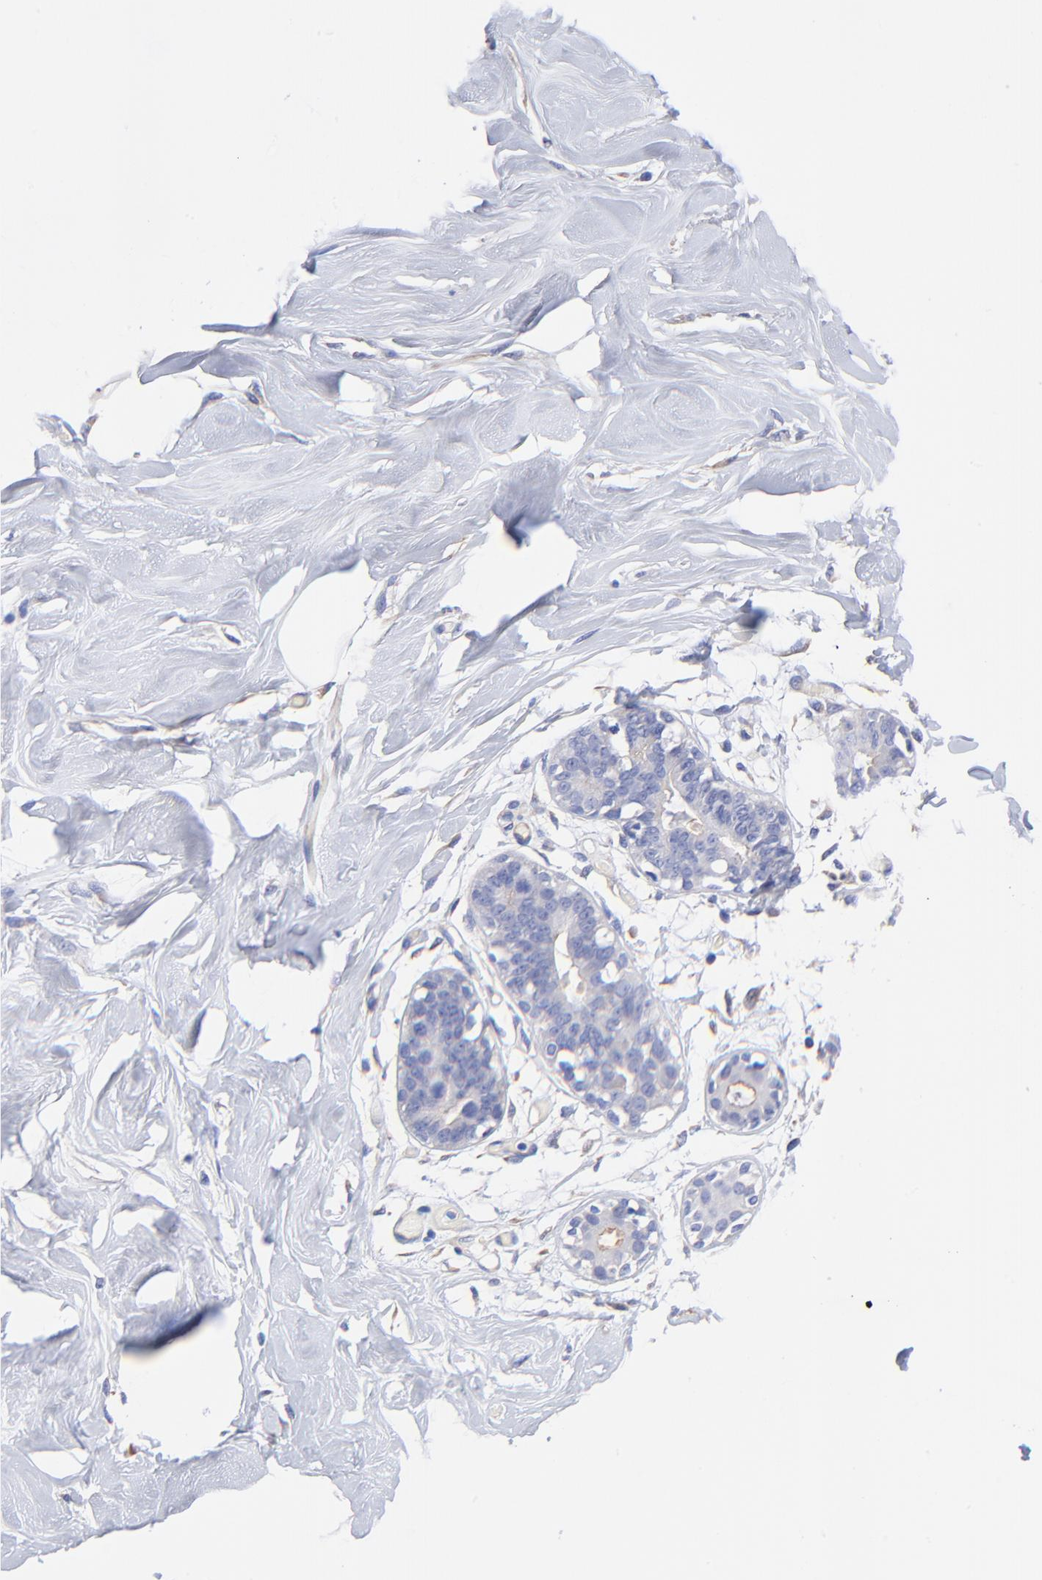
{"staining": {"intensity": "negative", "quantity": "none", "location": "none"}, "tissue": "breast", "cell_type": "Adipocytes", "image_type": "normal", "snomed": [{"axis": "morphology", "description": "Normal tissue, NOS"}, {"axis": "topography", "description": "Breast"}, {"axis": "topography", "description": "Soft tissue"}], "caption": "DAB immunohistochemical staining of unremarkable human breast exhibits no significant positivity in adipocytes.", "gene": "SLC44A2", "patient": {"sex": "female", "age": 25}}